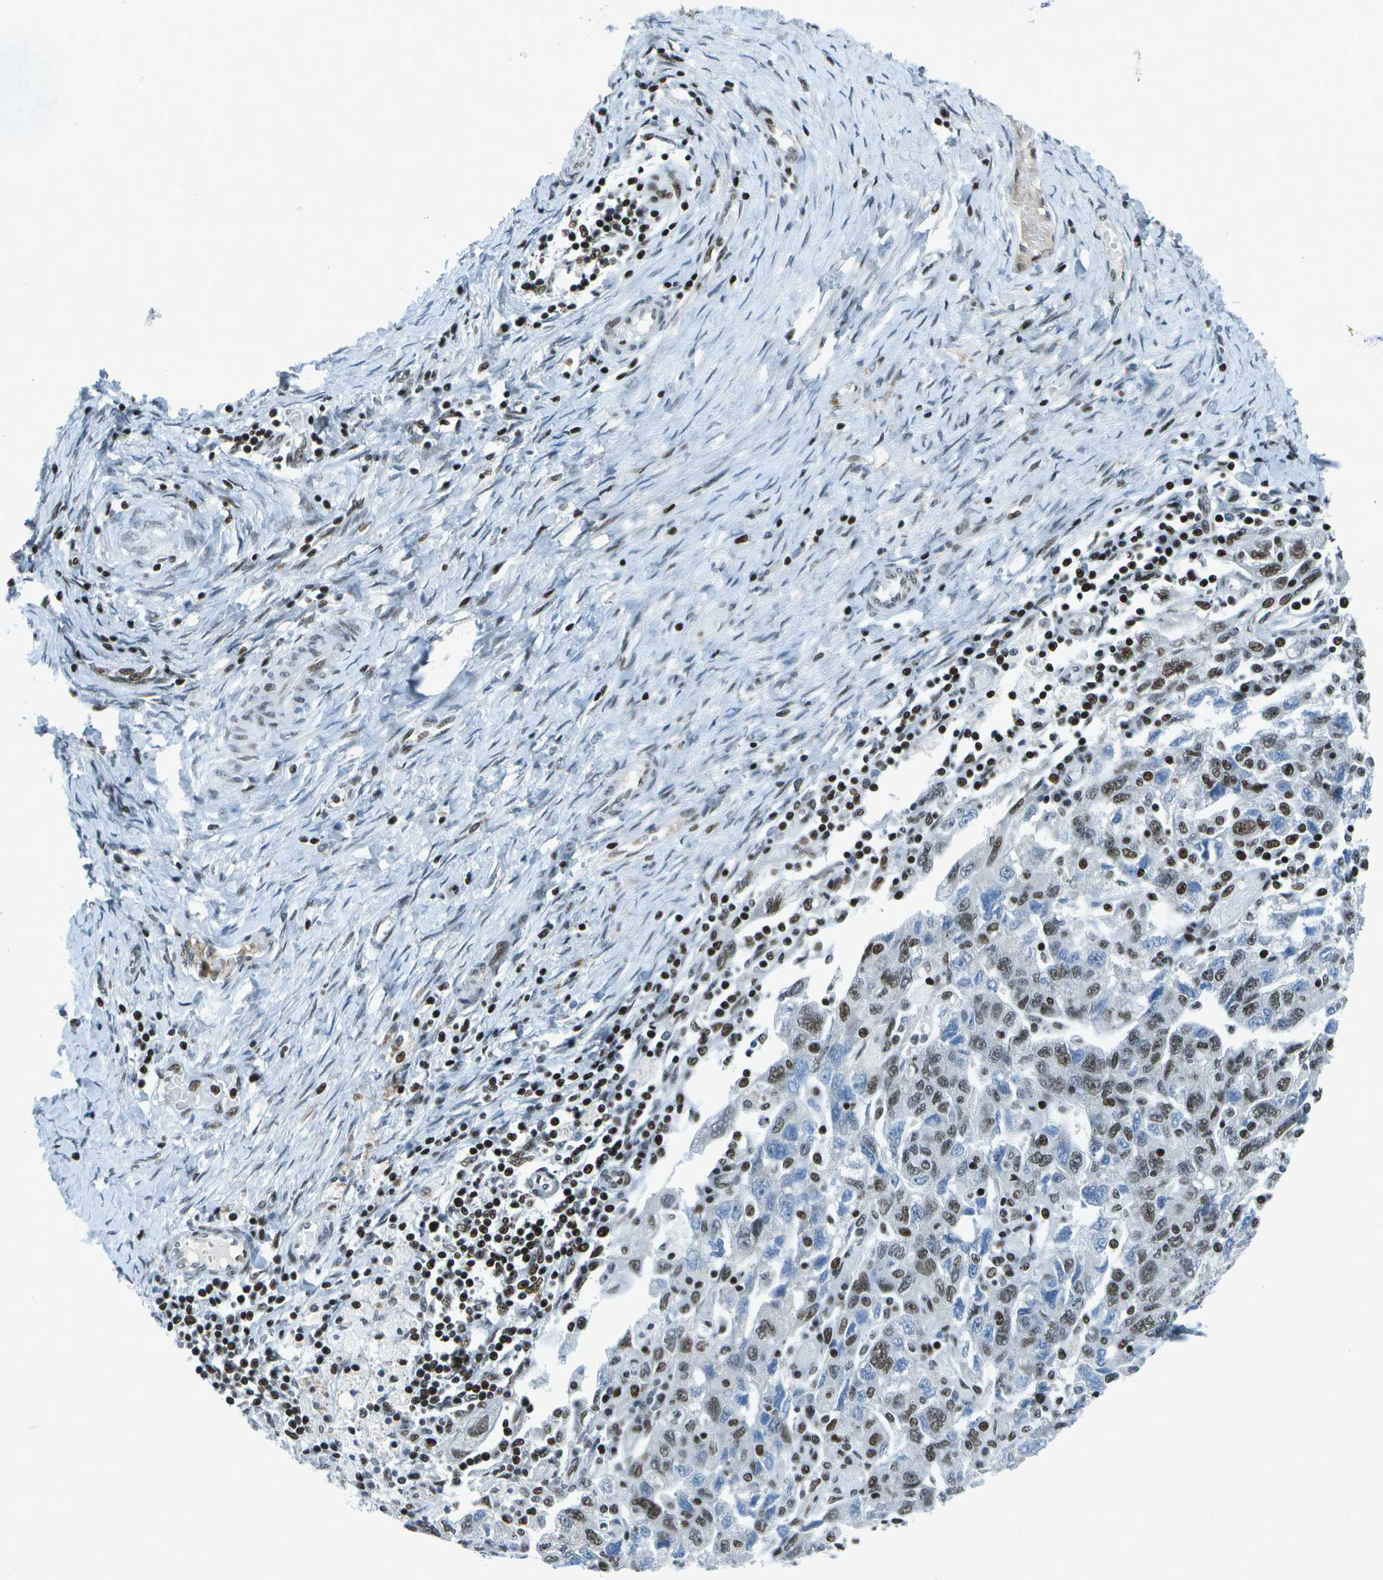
{"staining": {"intensity": "moderate", "quantity": "25%-75%", "location": "nuclear"}, "tissue": "ovarian cancer", "cell_type": "Tumor cells", "image_type": "cancer", "snomed": [{"axis": "morphology", "description": "Carcinoma, NOS"}, {"axis": "morphology", "description": "Cystadenocarcinoma, serous, NOS"}, {"axis": "topography", "description": "Ovary"}], "caption": "A high-resolution histopathology image shows immunohistochemistry (IHC) staining of ovarian cancer, which demonstrates moderate nuclear positivity in about 25%-75% of tumor cells.", "gene": "MTA2", "patient": {"sex": "female", "age": 69}}